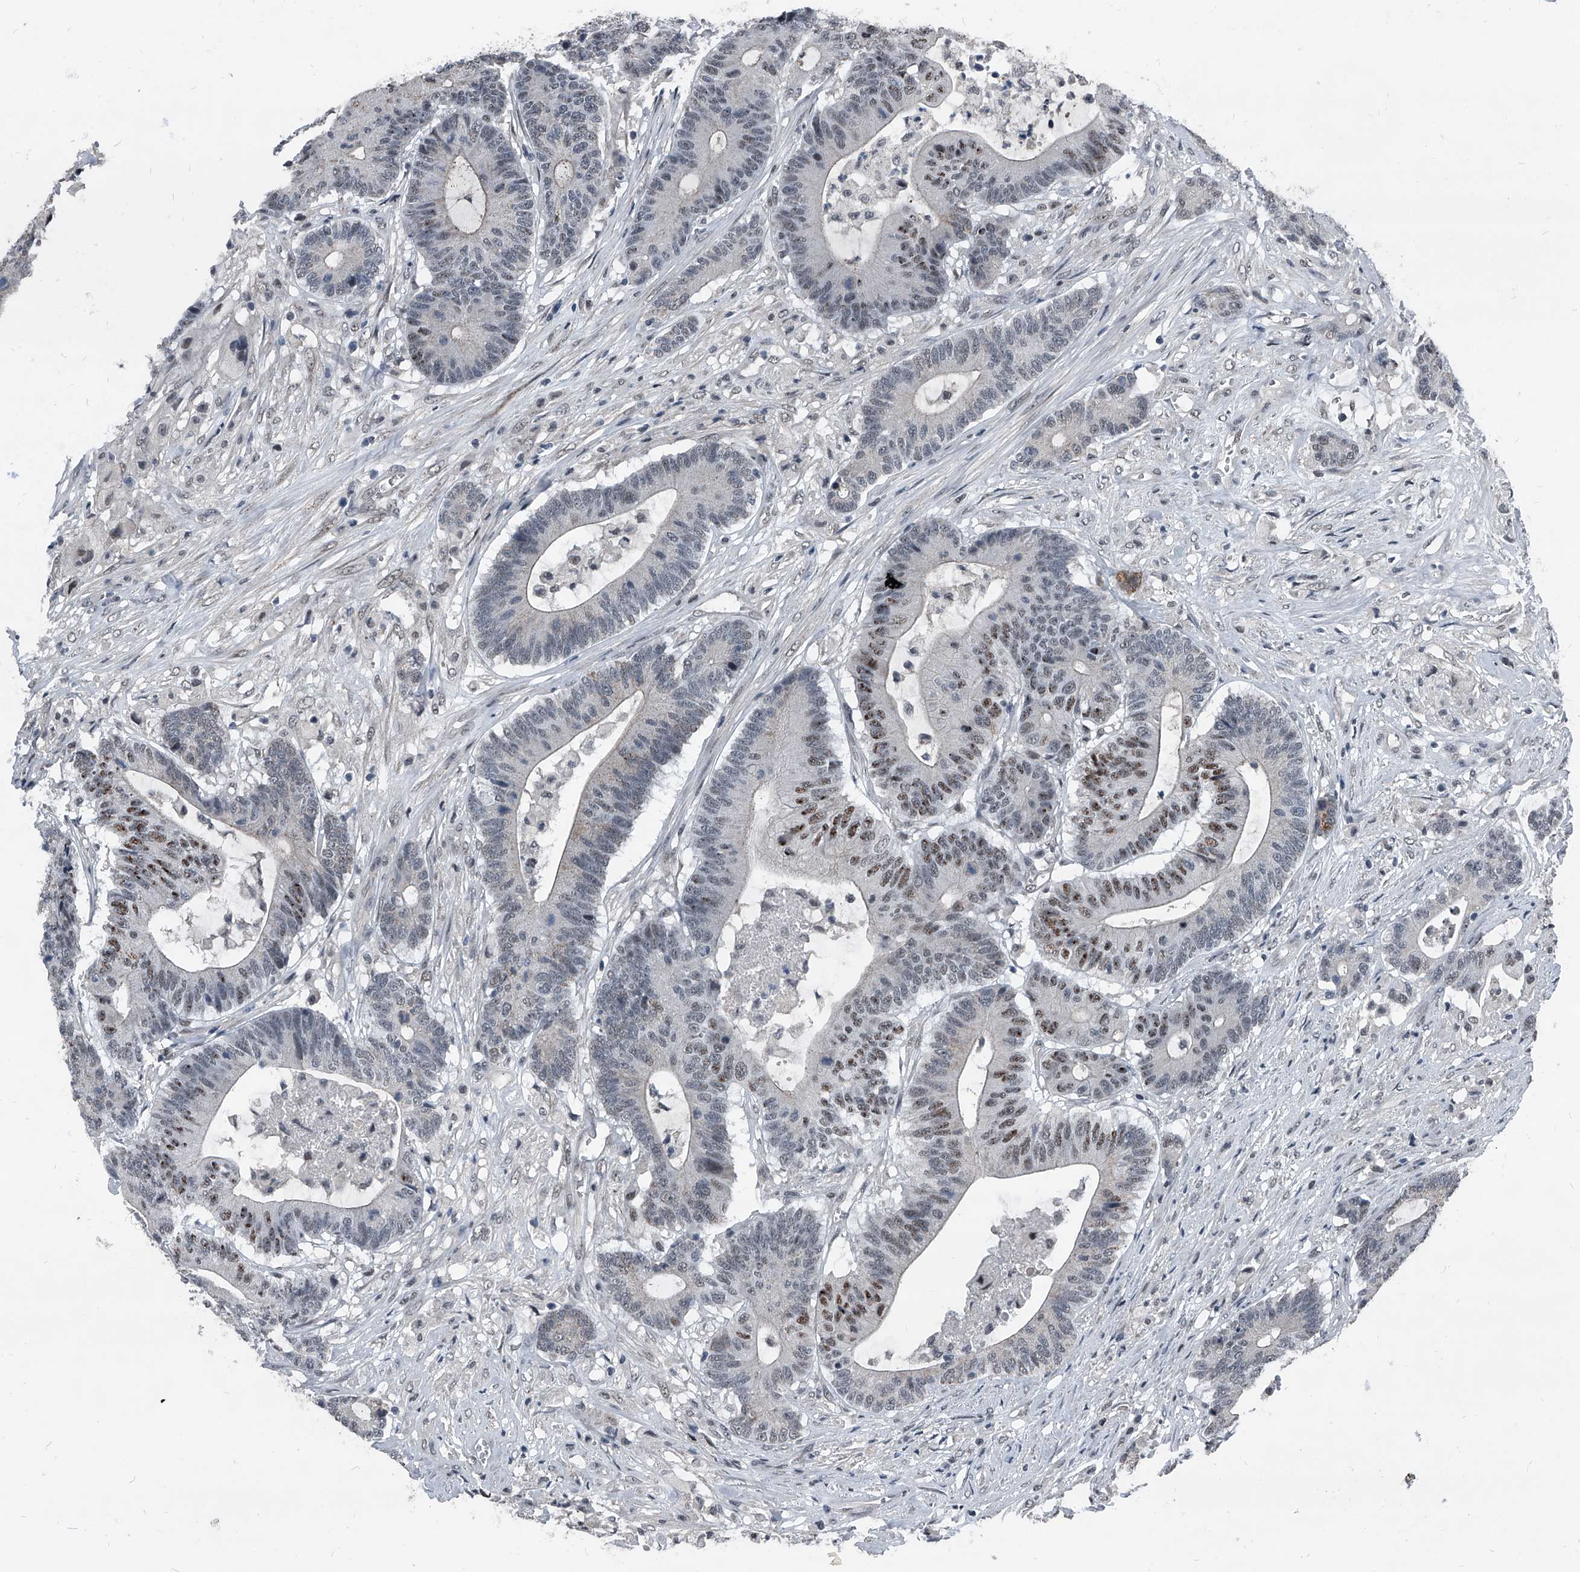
{"staining": {"intensity": "moderate", "quantity": "<25%", "location": "nuclear"}, "tissue": "colorectal cancer", "cell_type": "Tumor cells", "image_type": "cancer", "snomed": [{"axis": "morphology", "description": "Adenocarcinoma, NOS"}, {"axis": "topography", "description": "Colon"}], "caption": "A brown stain highlights moderate nuclear expression of a protein in colorectal cancer tumor cells.", "gene": "MEN1", "patient": {"sex": "female", "age": 84}}